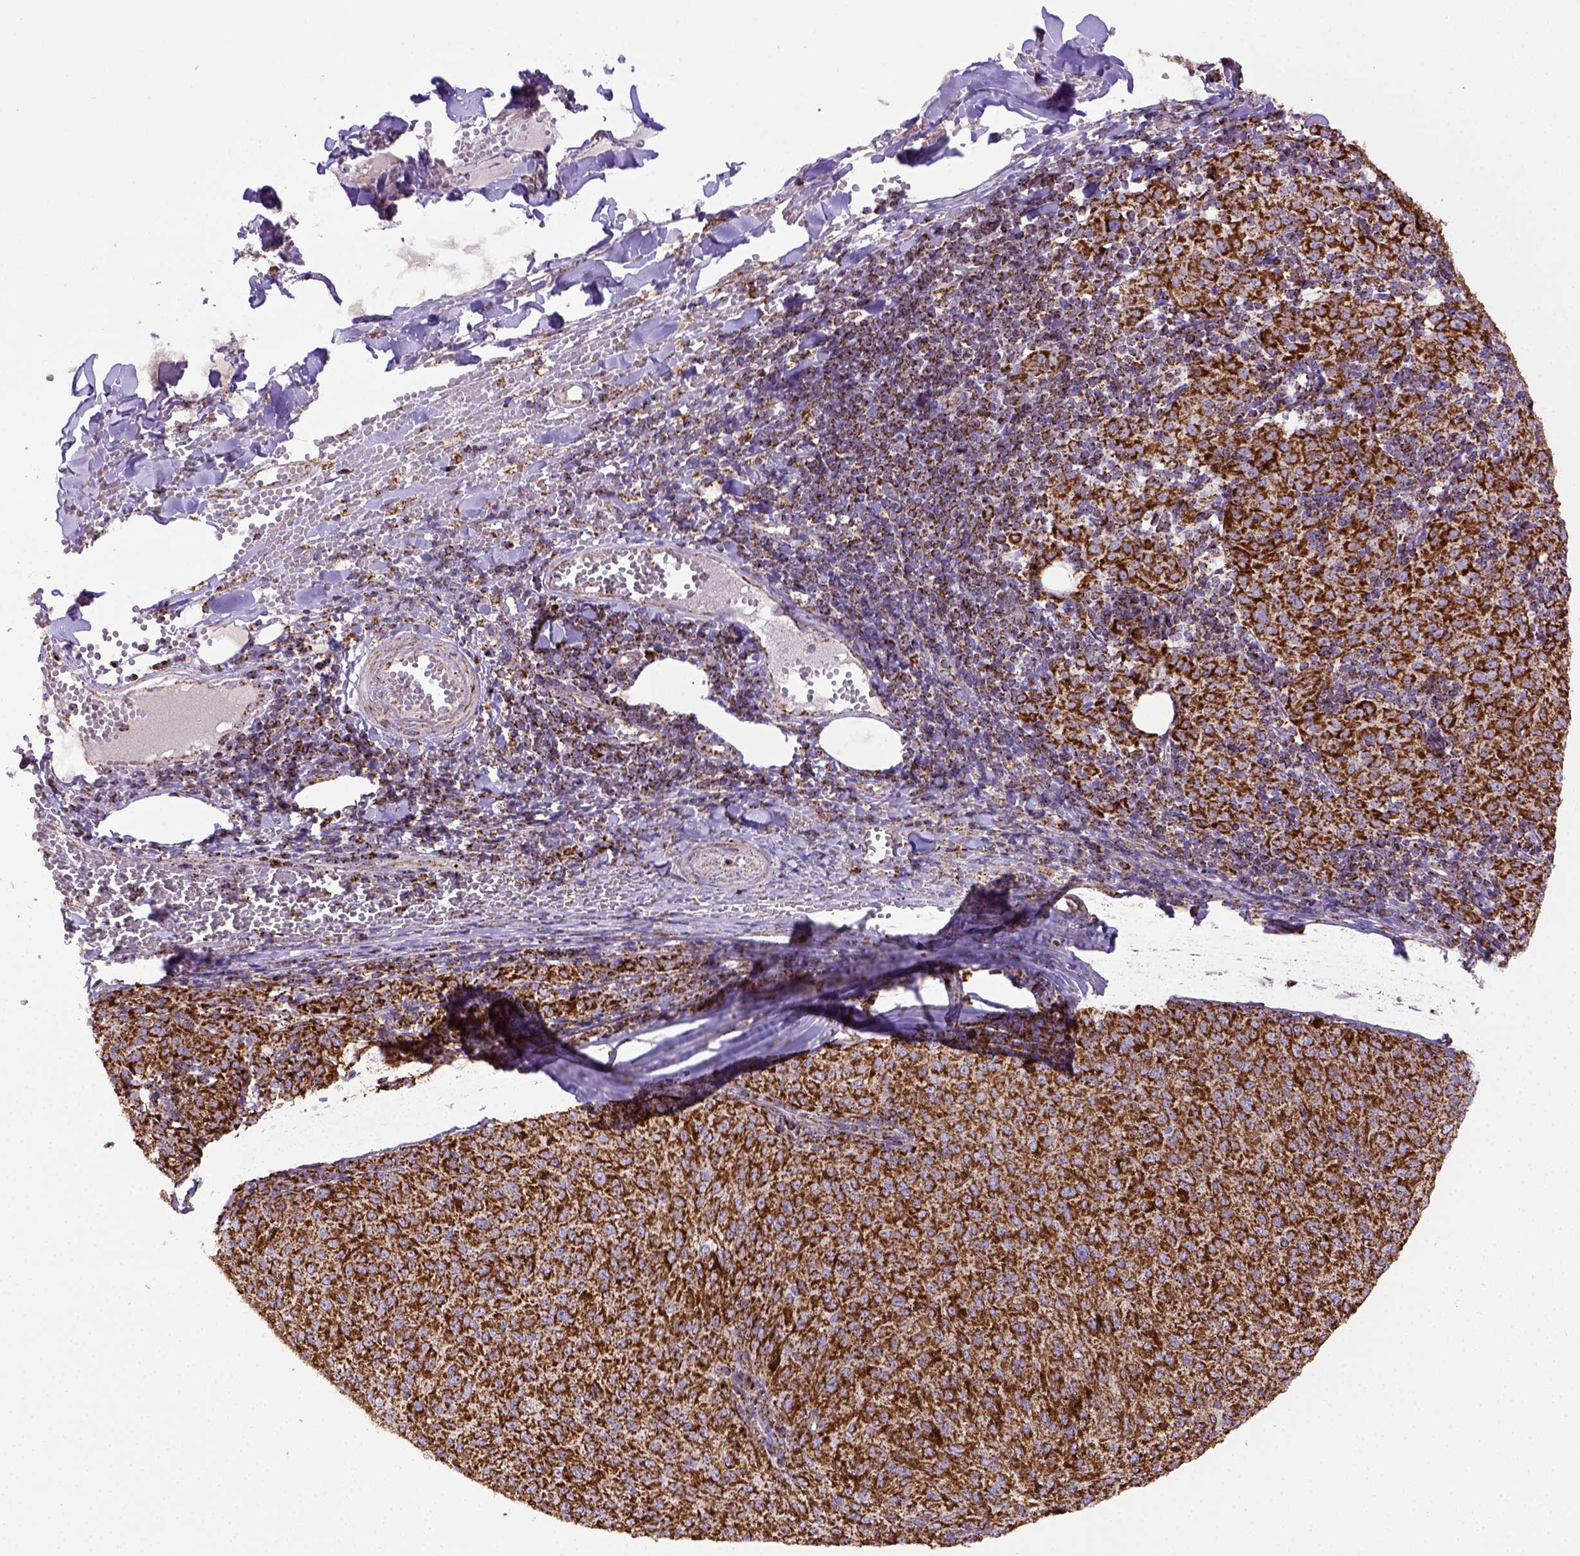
{"staining": {"intensity": "strong", "quantity": ">75%", "location": "cytoplasmic/membranous"}, "tissue": "melanoma", "cell_type": "Tumor cells", "image_type": "cancer", "snomed": [{"axis": "morphology", "description": "Malignant melanoma, NOS"}, {"axis": "topography", "description": "Skin"}], "caption": "This image demonstrates malignant melanoma stained with IHC to label a protein in brown. The cytoplasmic/membranous of tumor cells show strong positivity for the protein. Nuclei are counter-stained blue.", "gene": "MT-CO1", "patient": {"sex": "female", "age": 72}}